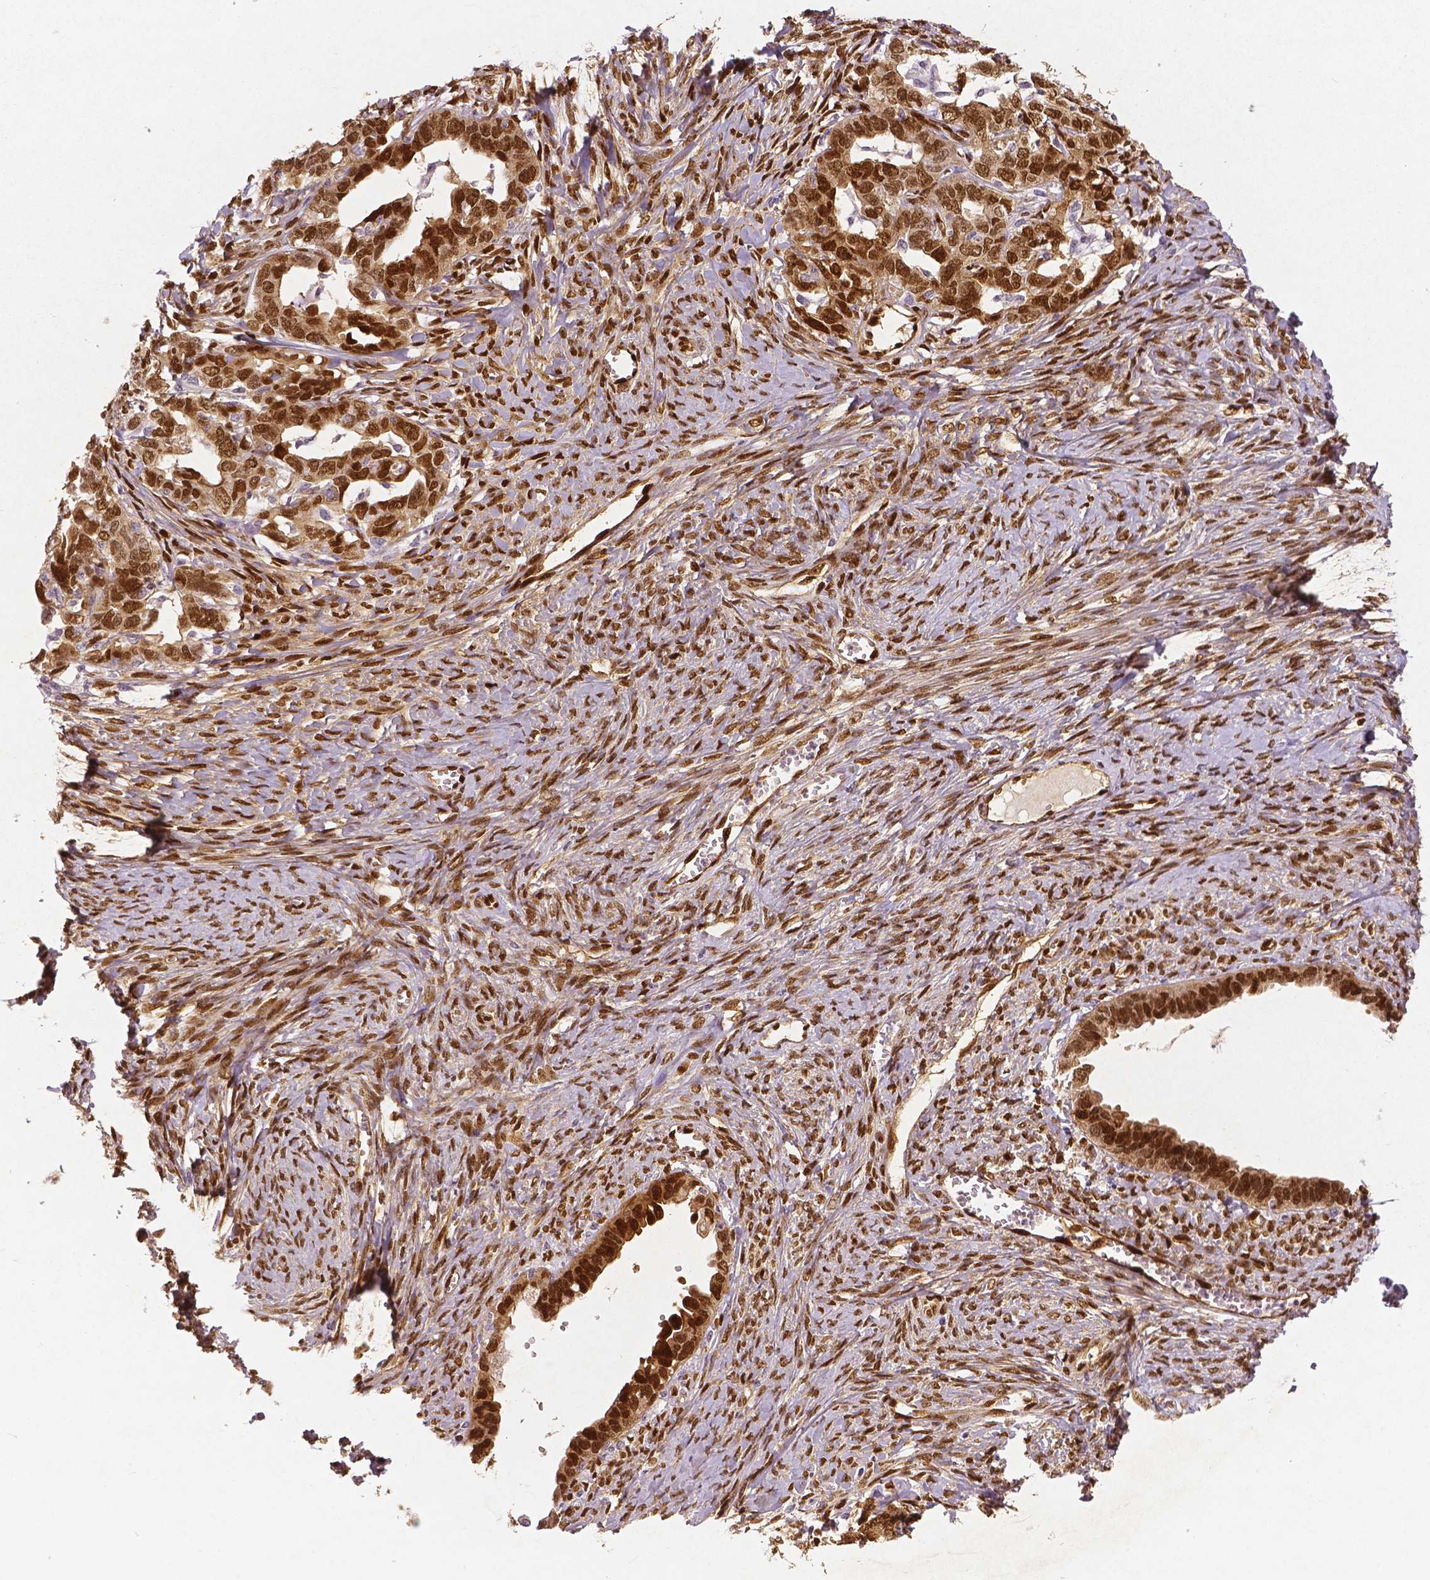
{"staining": {"intensity": "moderate", "quantity": ">75%", "location": "cytoplasmic/membranous,nuclear"}, "tissue": "ovarian cancer", "cell_type": "Tumor cells", "image_type": "cancer", "snomed": [{"axis": "morphology", "description": "Cystadenocarcinoma, serous, NOS"}, {"axis": "topography", "description": "Ovary"}], "caption": "Immunohistochemical staining of human ovarian cancer exhibits medium levels of moderate cytoplasmic/membranous and nuclear expression in about >75% of tumor cells.", "gene": "WWTR1", "patient": {"sex": "female", "age": 69}}